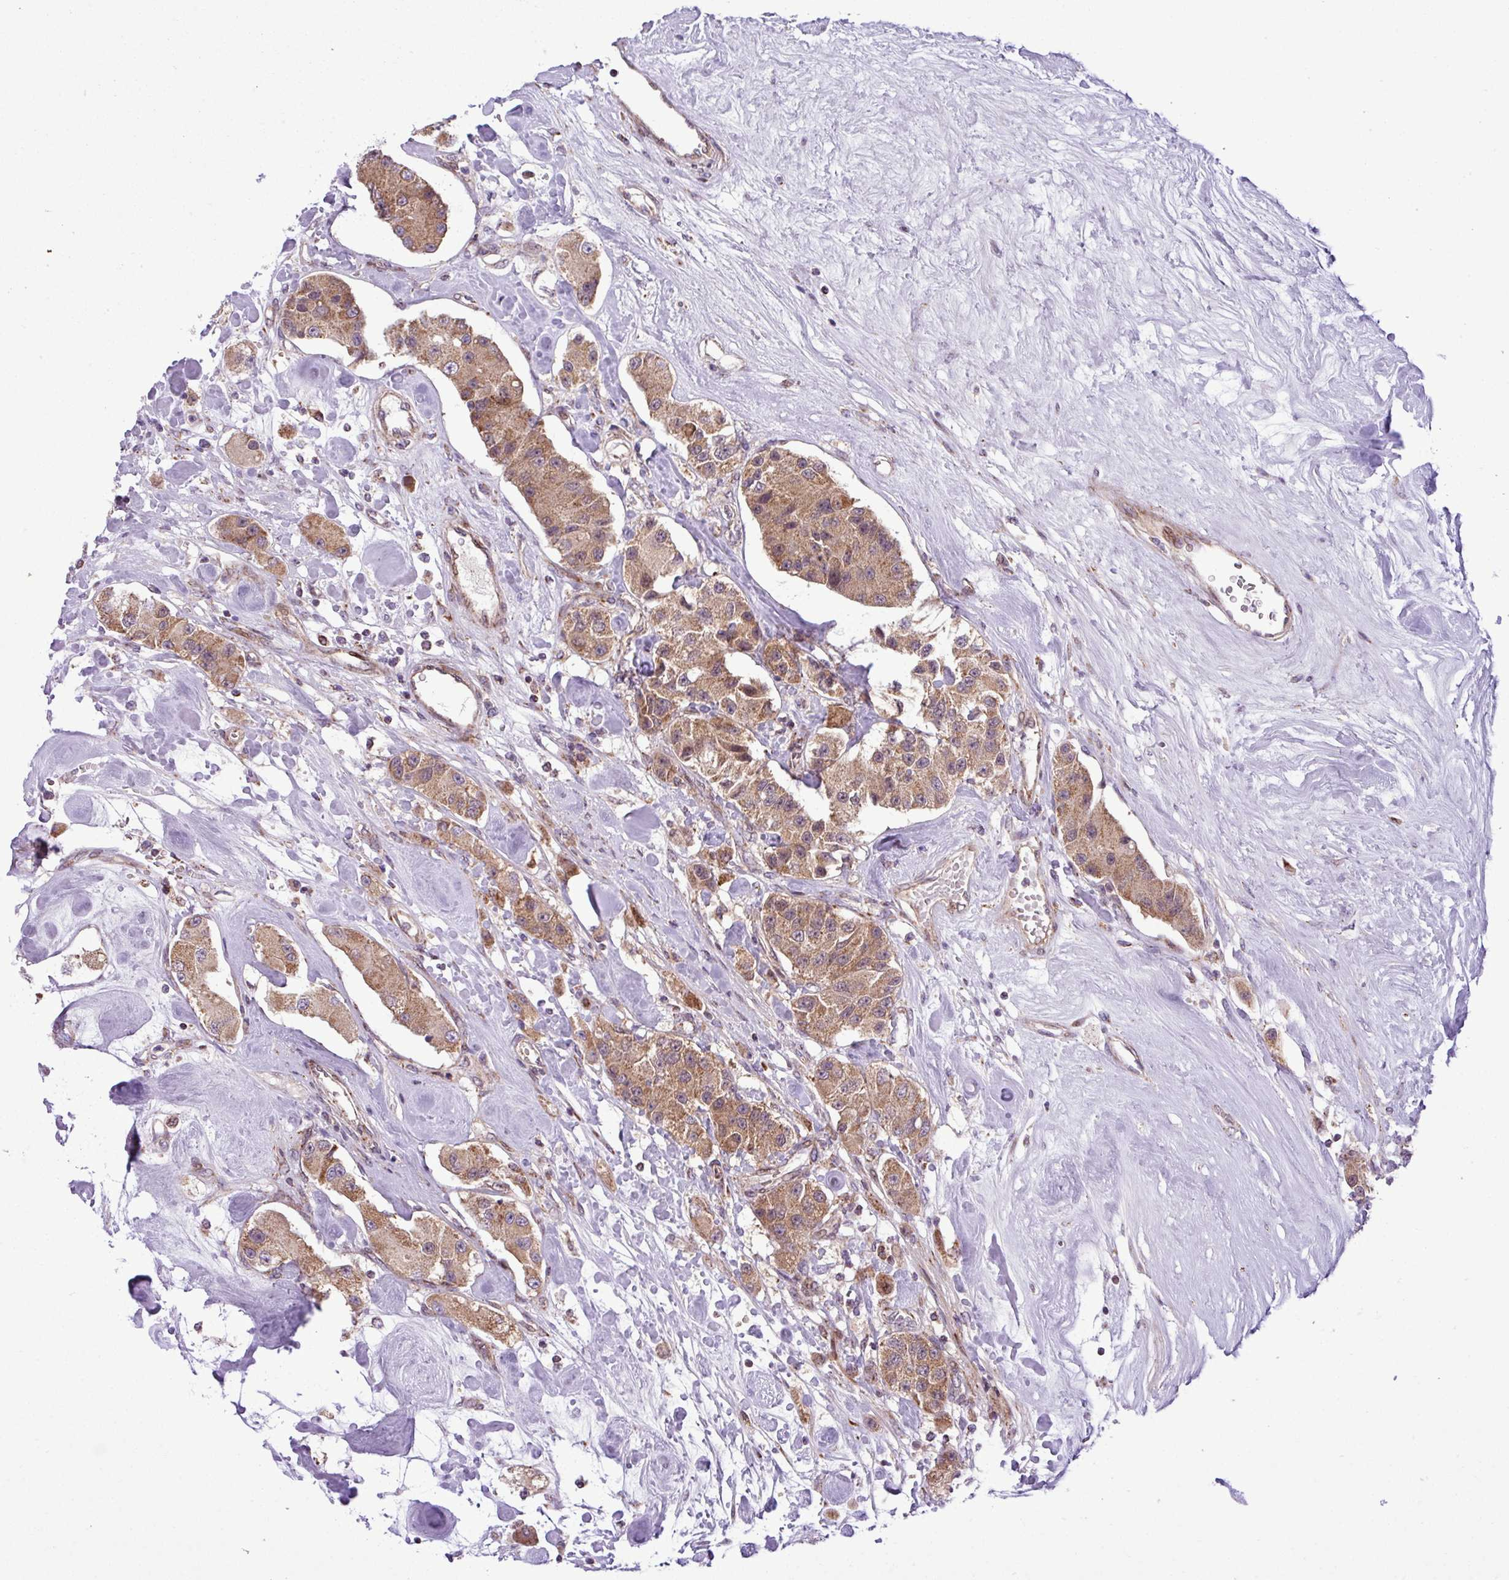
{"staining": {"intensity": "moderate", "quantity": ">75%", "location": "cytoplasmic/membranous"}, "tissue": "carcinoid", "cell_type": "Tumor cells", "image_type": "cancer", "snomed": [{"axis": "morphology", "description": "Carcinoid, malignant, NOS"}, {"axis": "topography", "description": "Pancreas"}], "caption": "There is medium levels of moderate cytoplasmic/membranous expression in tumor cells of malignant carcinoid, as demonstrated by immunohistochemical staining (brown color).", "gene": "B3GNT9", "patient": {"sex": "male", "age": 41}}